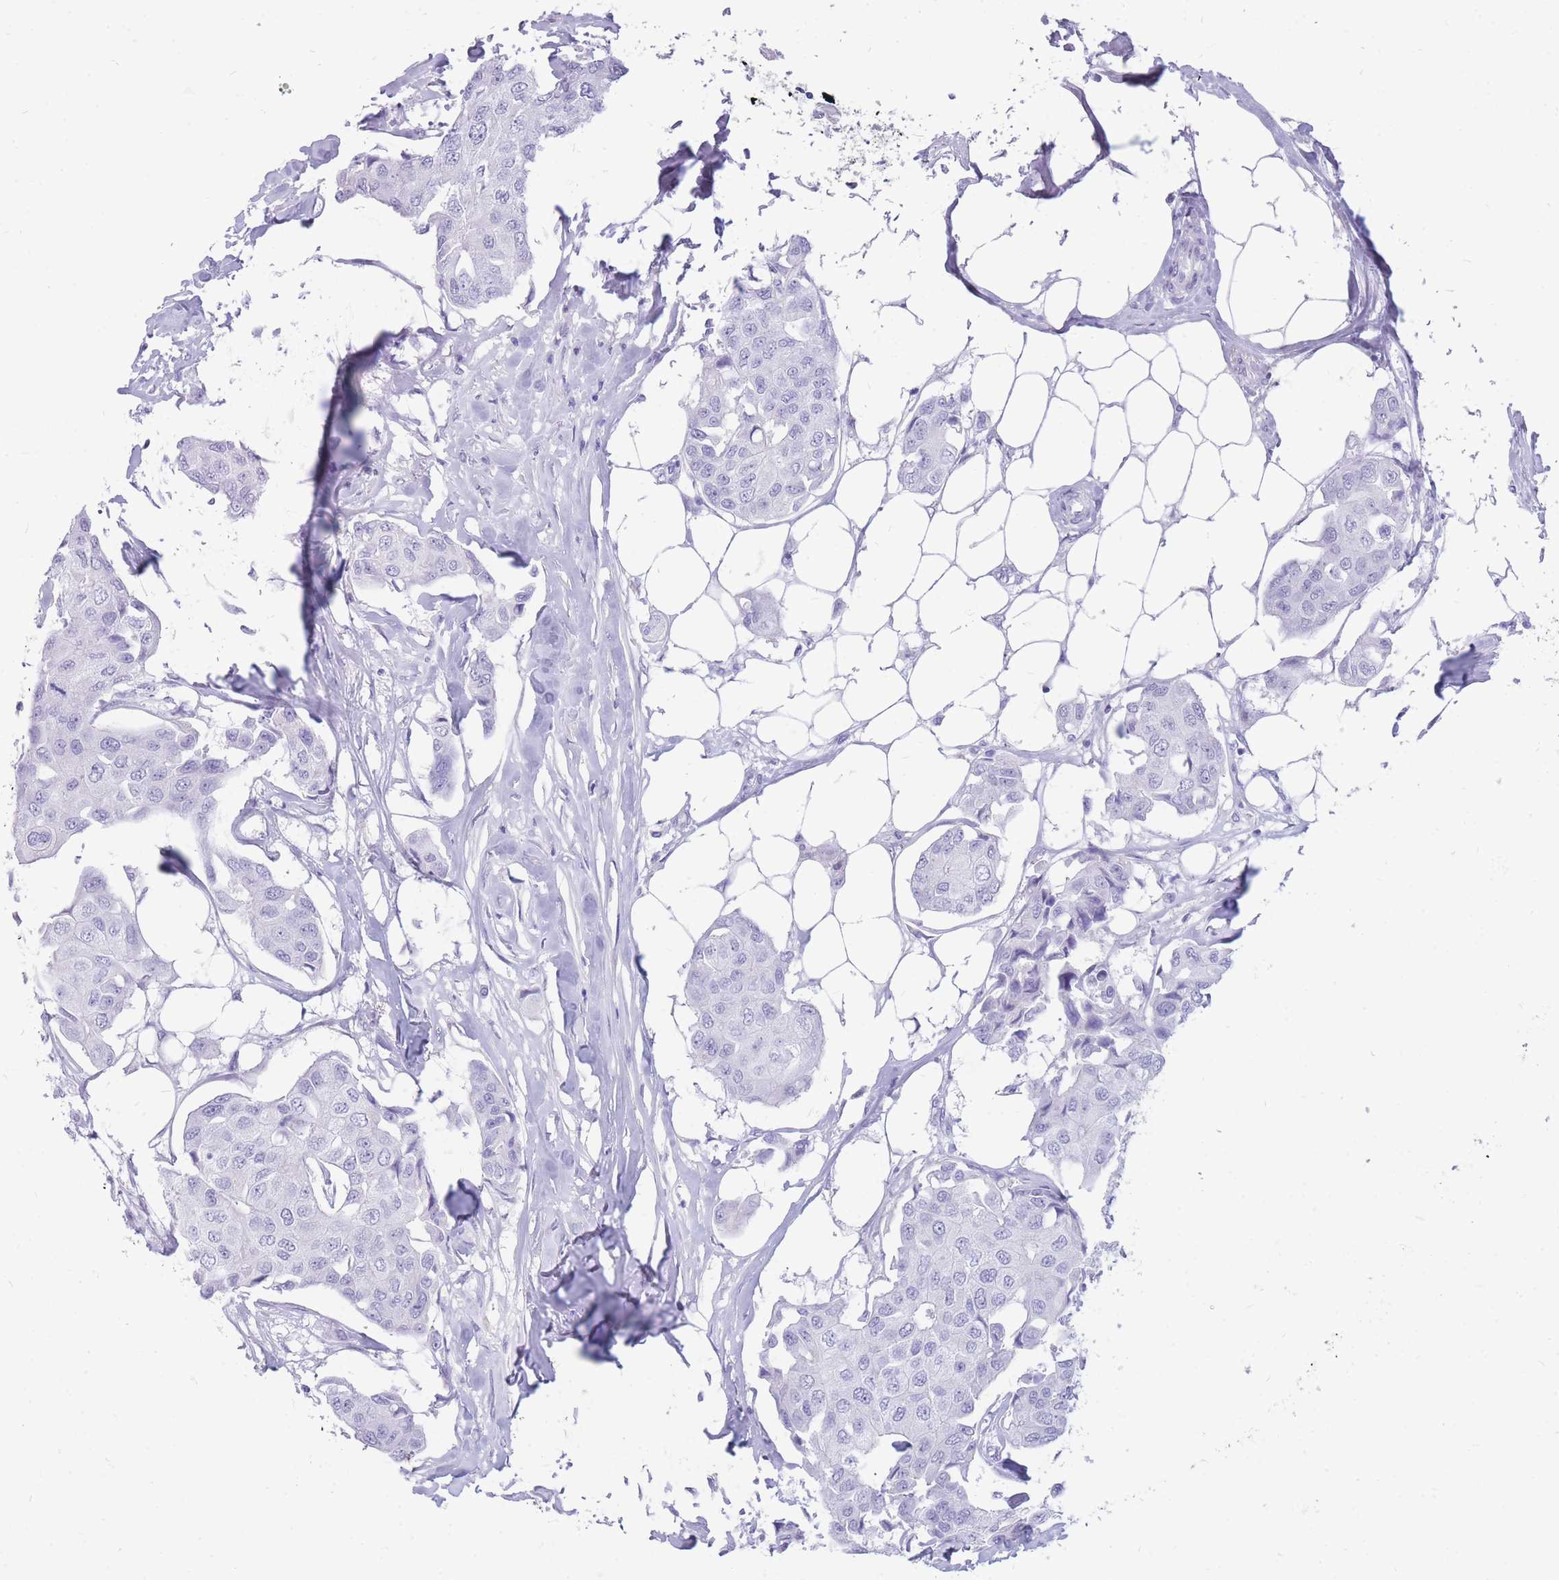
{"staining": {"intensity": "negative", "quantity": "none", "location": "none"}, "tissue": "breast cancer", "cell_type": "Tumor cells", "image_type": "cancer", "snomed": [{"axis": "morphology", "description": "Duct carcinoma"}, {"axis": "topography", "description": "Breast"}, {"axis": "topography", "description": "Lymph node"}], "caption": "This is an IHC image of human breast cancer. There is no positivity in tumor cells.", "gene": "CYP21A2", "patient": {"sex": "female", "age": 80}}